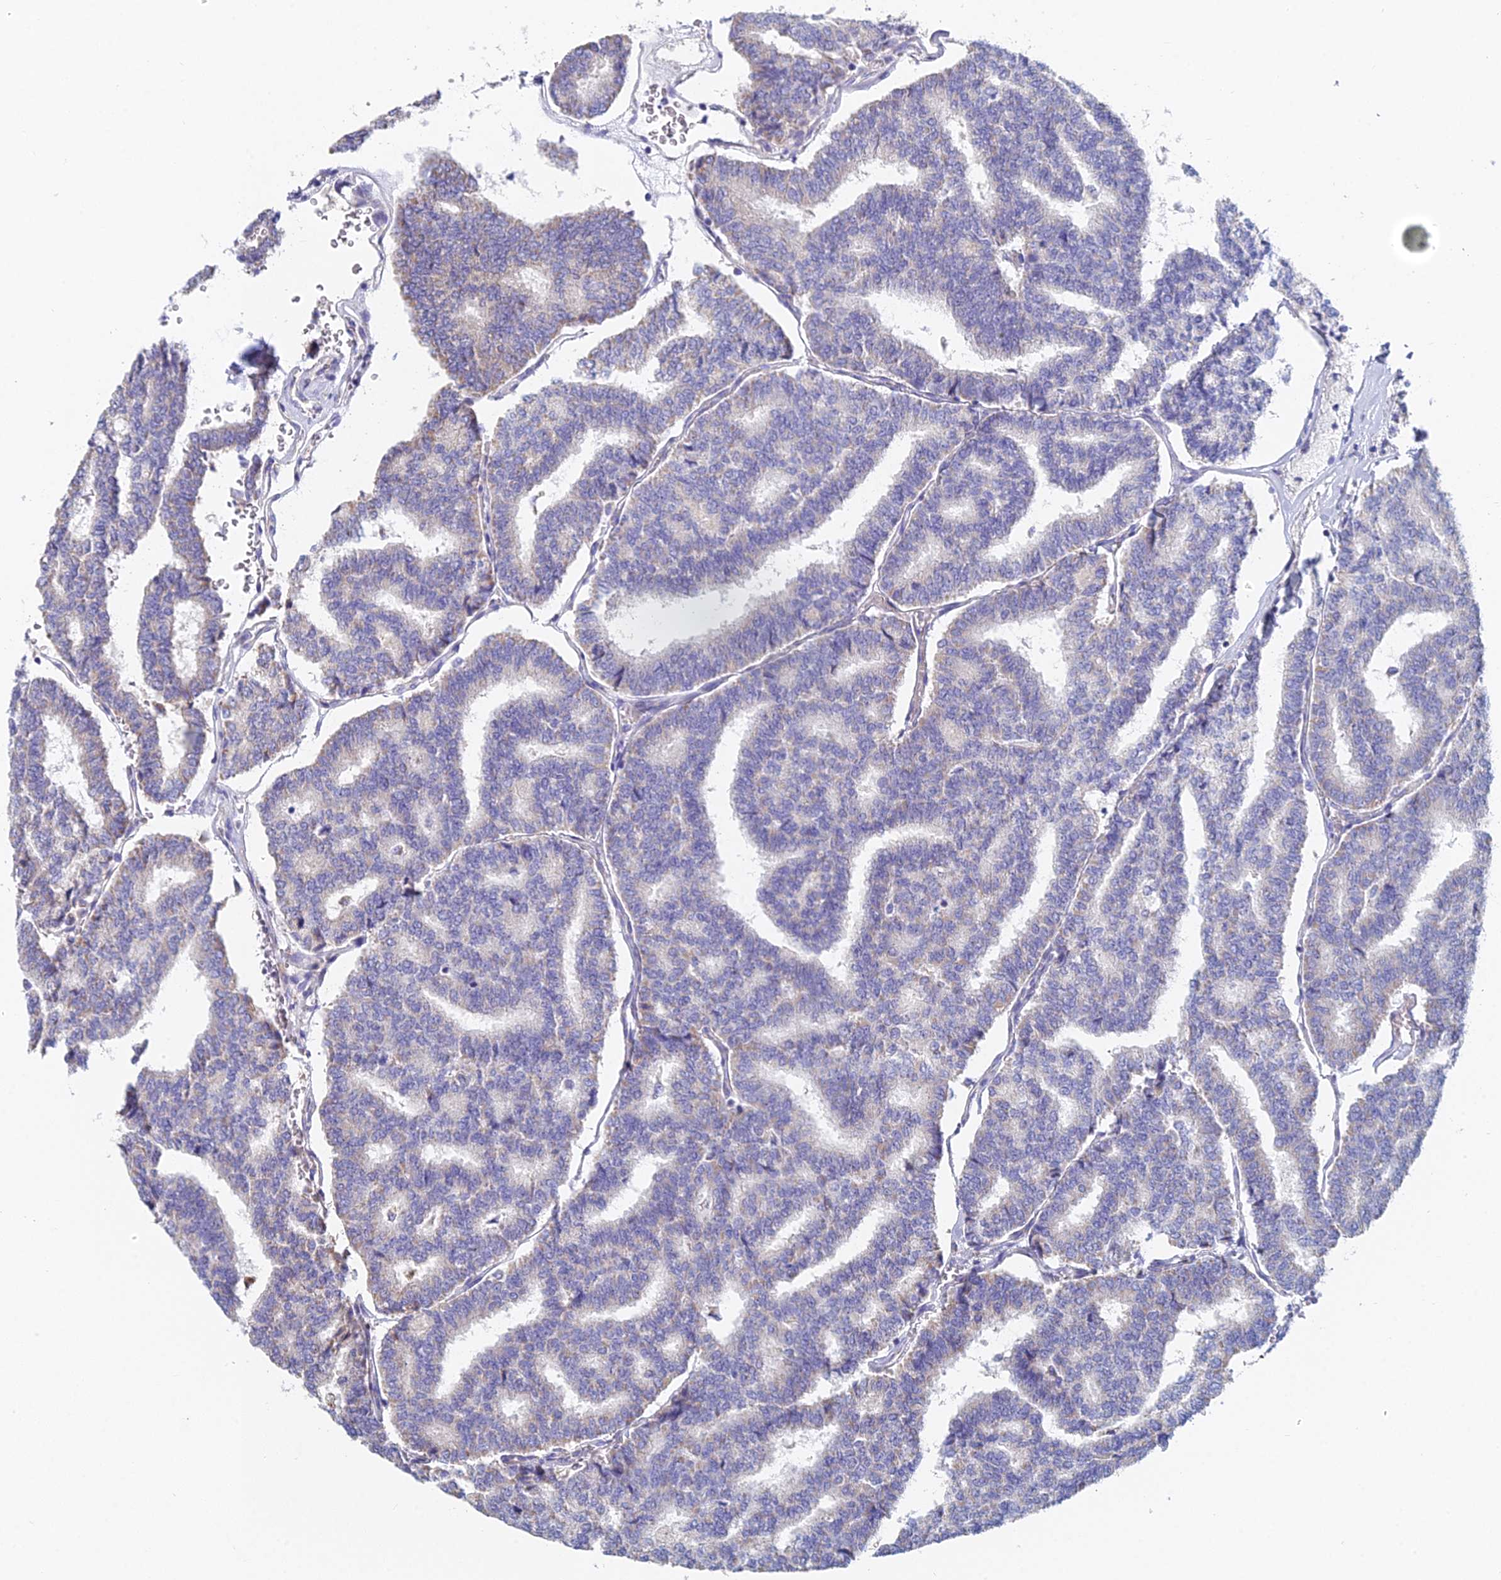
{"staining": {"intensity": "weak", "quantity": "25%-75%", "location": "cytoplasmic/membranous"}, "tissue": "thyroid cancer", "cell_type": "Tumor cells", "image_type": "cancer", "snomed": [{"axis": "morphology", "description": "Papillary adenocarcinoma, NOS"}, {"axis": "topography", "description": "Thyroid gland"}], "caption": "Thyroid papillary adenocarcinoma tissue displays weak cytoplasmic/membranous positivity in approximately 25%-75% of tumor cells, visualized by immunohistochemistry.", "gene": "CRACR2B", "patient": {"sex": "female", "age": 35}}